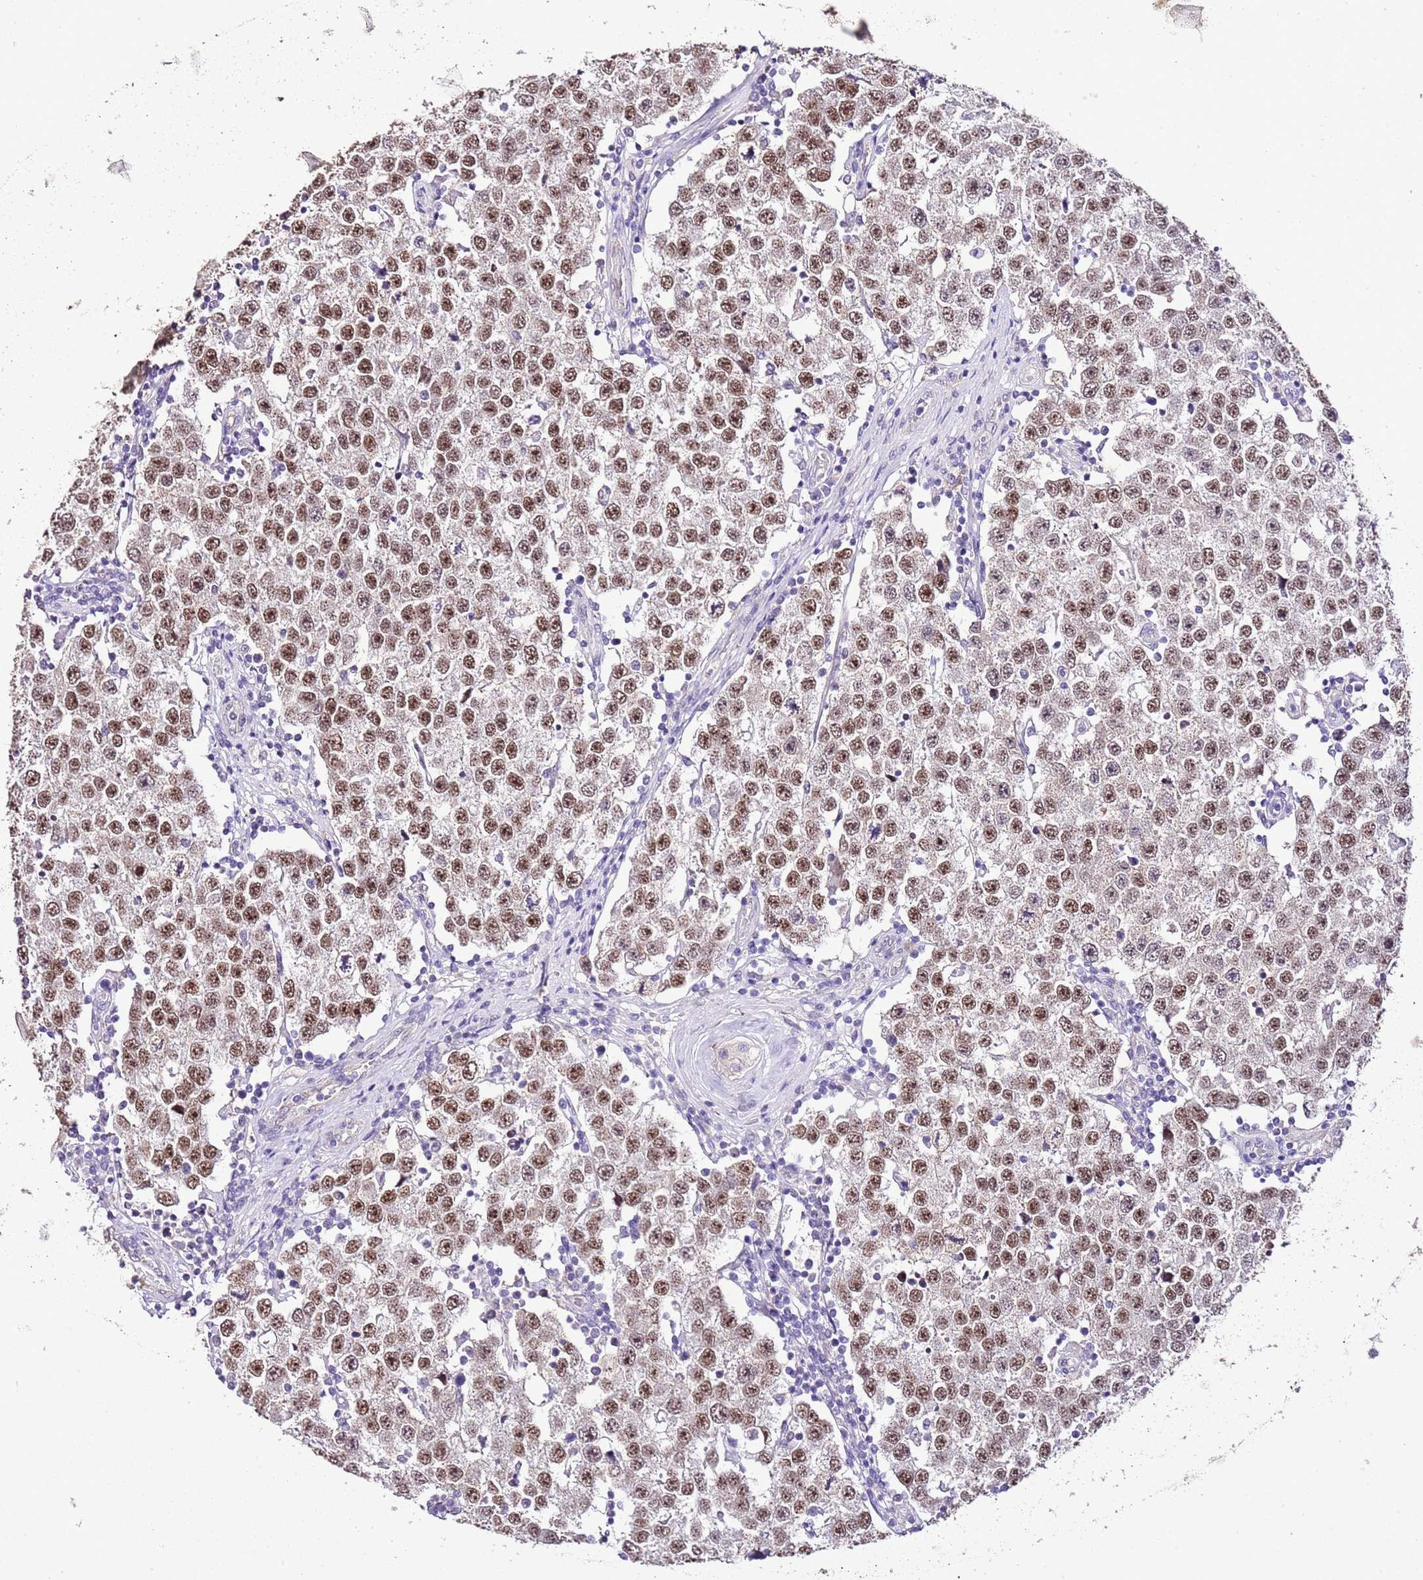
{"staining": {"intensity": "moderate", "quantity": ">75%", "location": "nuclear"}, "tissue": "testis cancer", "cell_type": "Tumor cells", "image_type": "cancer", "snomed": [{"axis": "morphology", "description": "Seminoma, NOS"}, {"axis": "topography", "description": "Testis"}], "caption": "This photomicrograph demonstrates IHC staining of seminoma (testis), with medium moderate nuclear staining in about >75% of tumor cells.", "gene": "IZUMO4", "patient": {"sex": "male", "age": 34}}